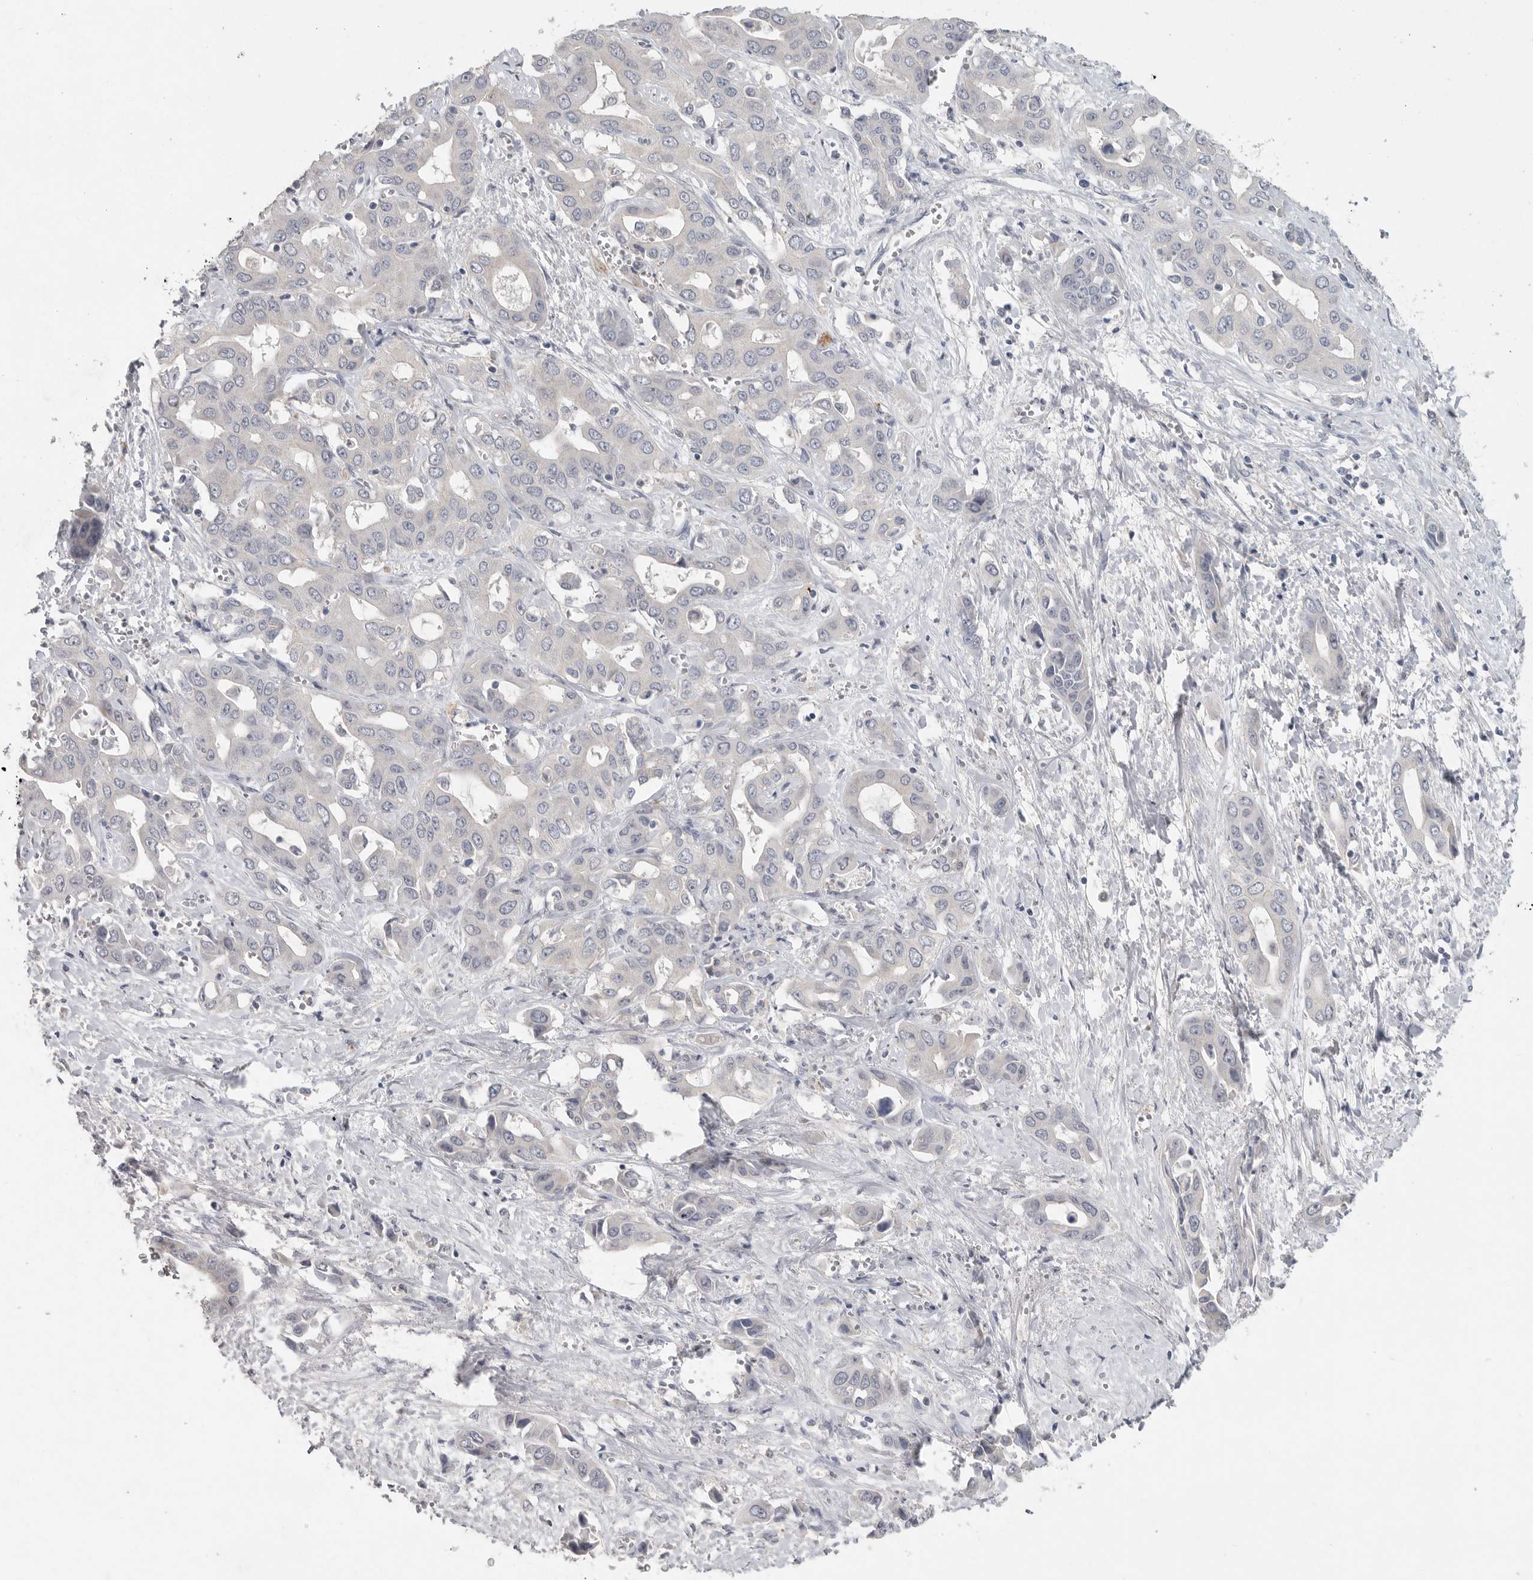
{"staining": {"intensity": "negative", "quantity": "none", "location": "none"}, "tissue": "liver cancer", "cell_type": "Tumor cells", "image_type": "cancer", "snomed": [{"axis": "morphology", "description": "Cholangiocarcinoma"}, {"axis": "topography", "description": "Liver"}], "caption": "This histopathology image is of liver cholangiocarcinoma stained with immunohistochemistry to label a protein in brown with the nuclei are counter-stained blue. There is no staining in tumor cells. The staining is performed using DAB (3,3'-diaminobenzidine) brown chromogen with nuclei counter-stained in using hematoxylin.", "gene": "REG4", "patient": {"sex": "female", "age": 52}}